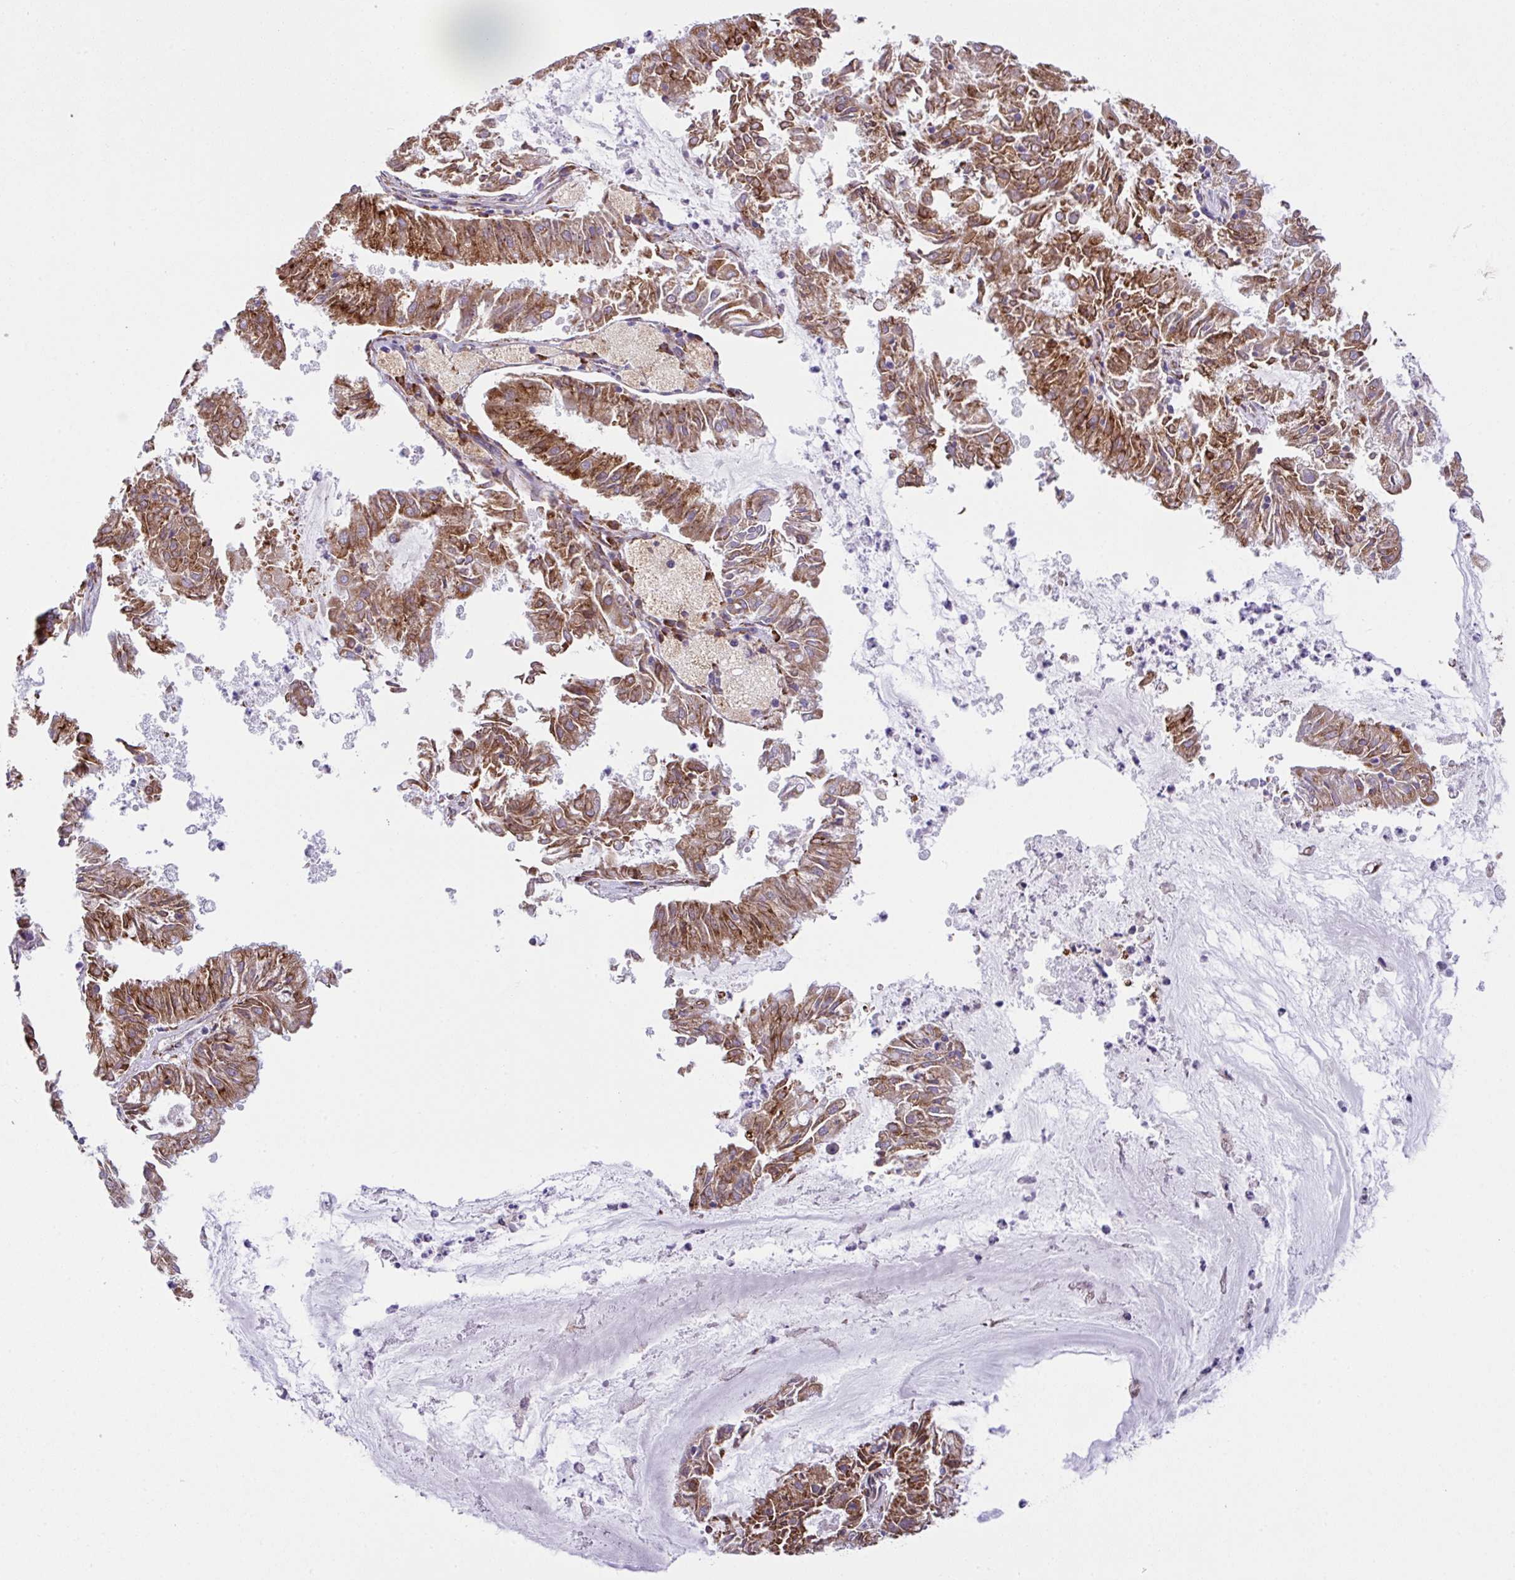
{"staining": {"intensity": "strong", "quantity": ">75%", "location": "cytoplasmic/membranous"}, "tissue": "endometrial cancer", "cell_type": "Tumor cells", "image_type": "cancer", "snomed": [{"axis": "morphology", "description": "Adenocarcinoma, NOS"}, {"axis": "topography", "description": "Endometrium"}], "caption": "Strong cytoplasmic/membranous positivity for a protein is seen in about >75% of tumor cells of endometrial cancer using immunohistochemistry (IHC).", "gene": "SLC39A7", "patient": {"sex": "female", "age": 57}}